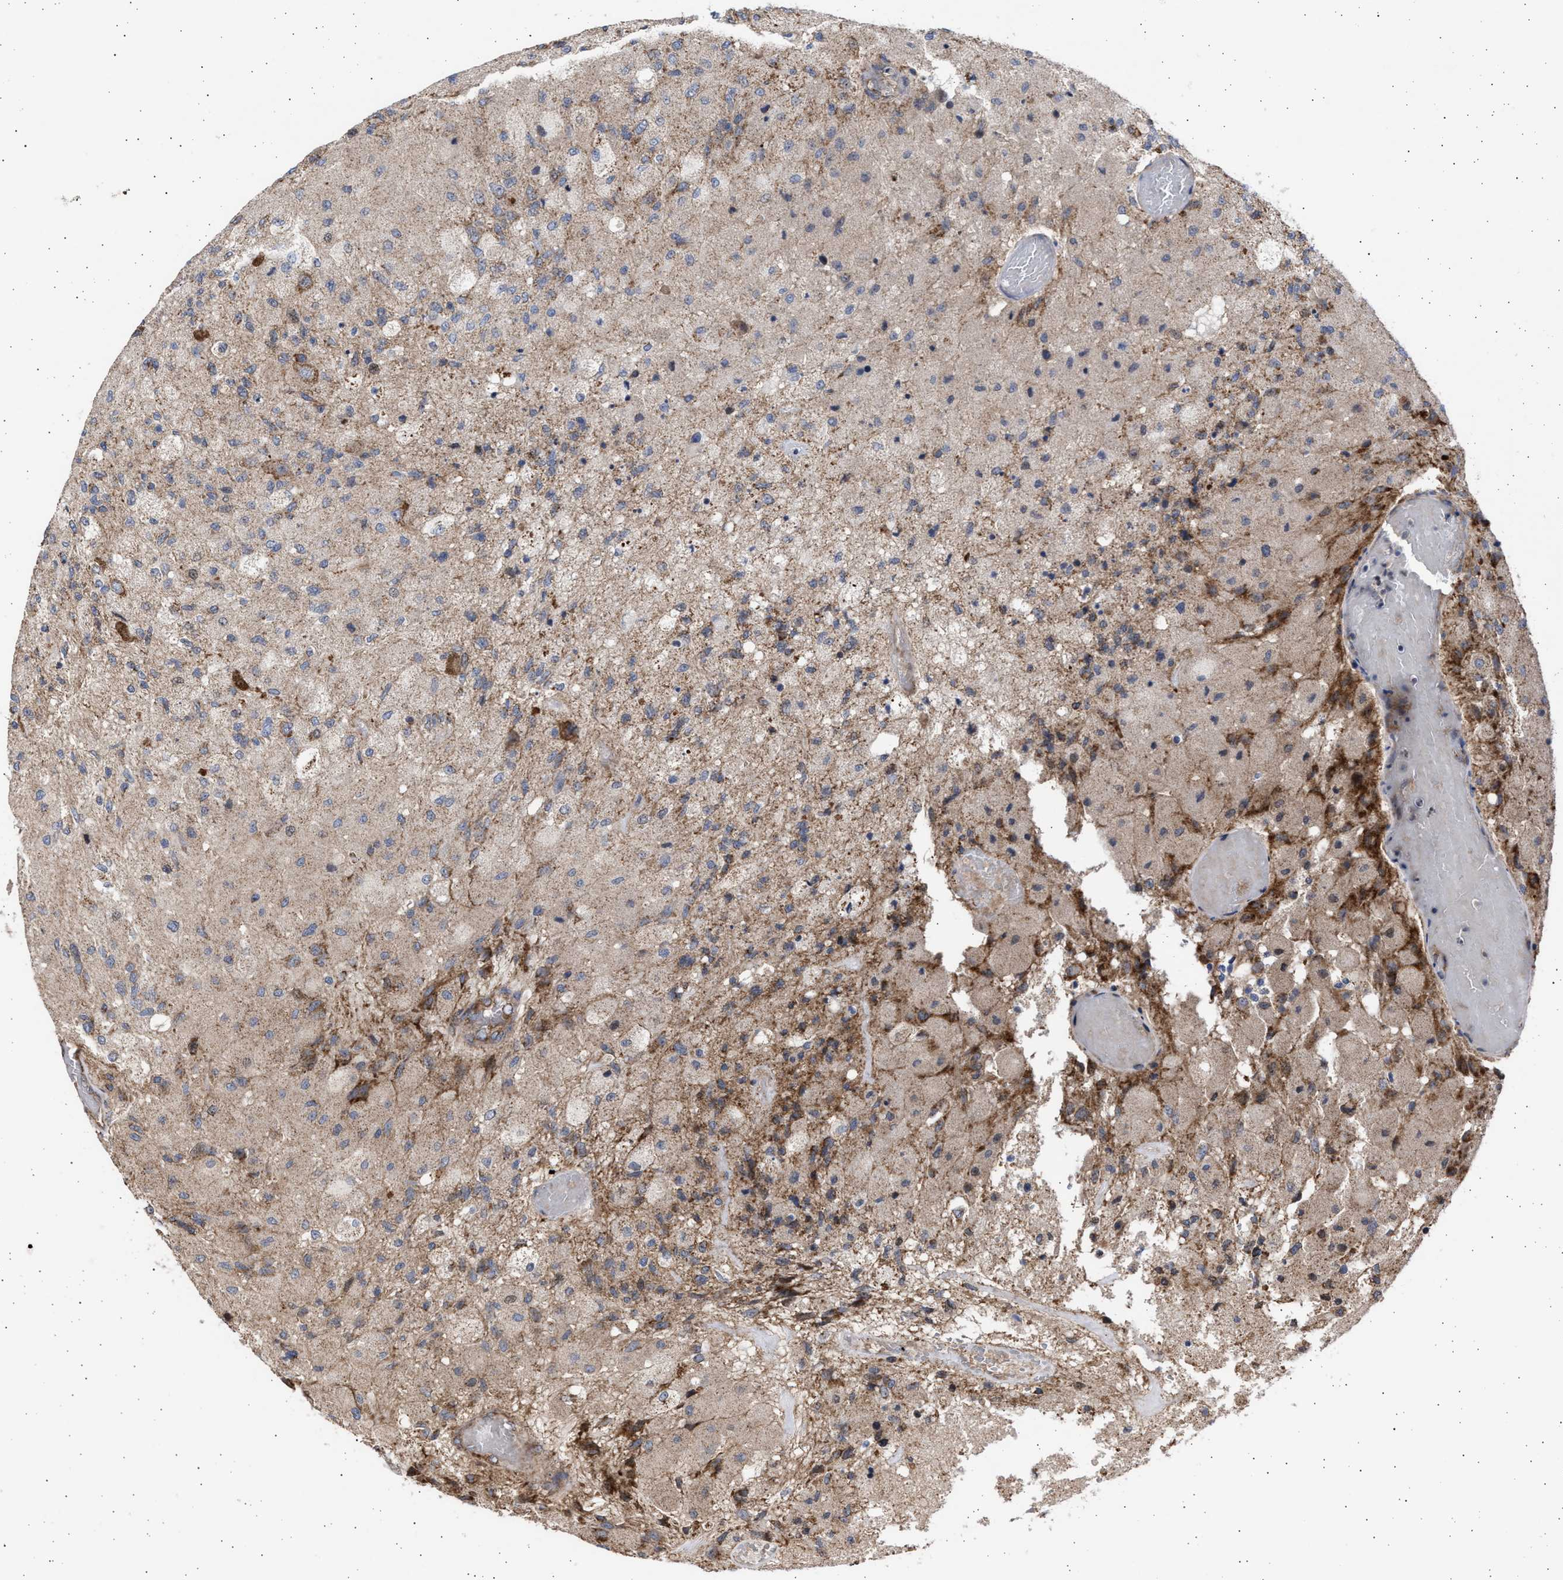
{"staining": {"intensity": "moderate", "quantity": ">75%", "location": "cytoplasmic/membranous"}, "tissue": "glioma", "cell_type": "Tumor cells", "image_type": "cancer", "snomed": [{"axis": "morphology", "description": "Normal tissue, NOS"}, {"axis": "morphology", "description": "Glioma, malignant, High grade"}, {"axis": "topography", "description": "Cerebral cortex"}], "caption": "Malignant glioma (high-grade) stained for a protein (brown) shows moderate cytoplasmic/membranous positive staining in about >75% of tumor cells.", "gene": "TTC19", "patient": {"sex": "male", "age": 77}}